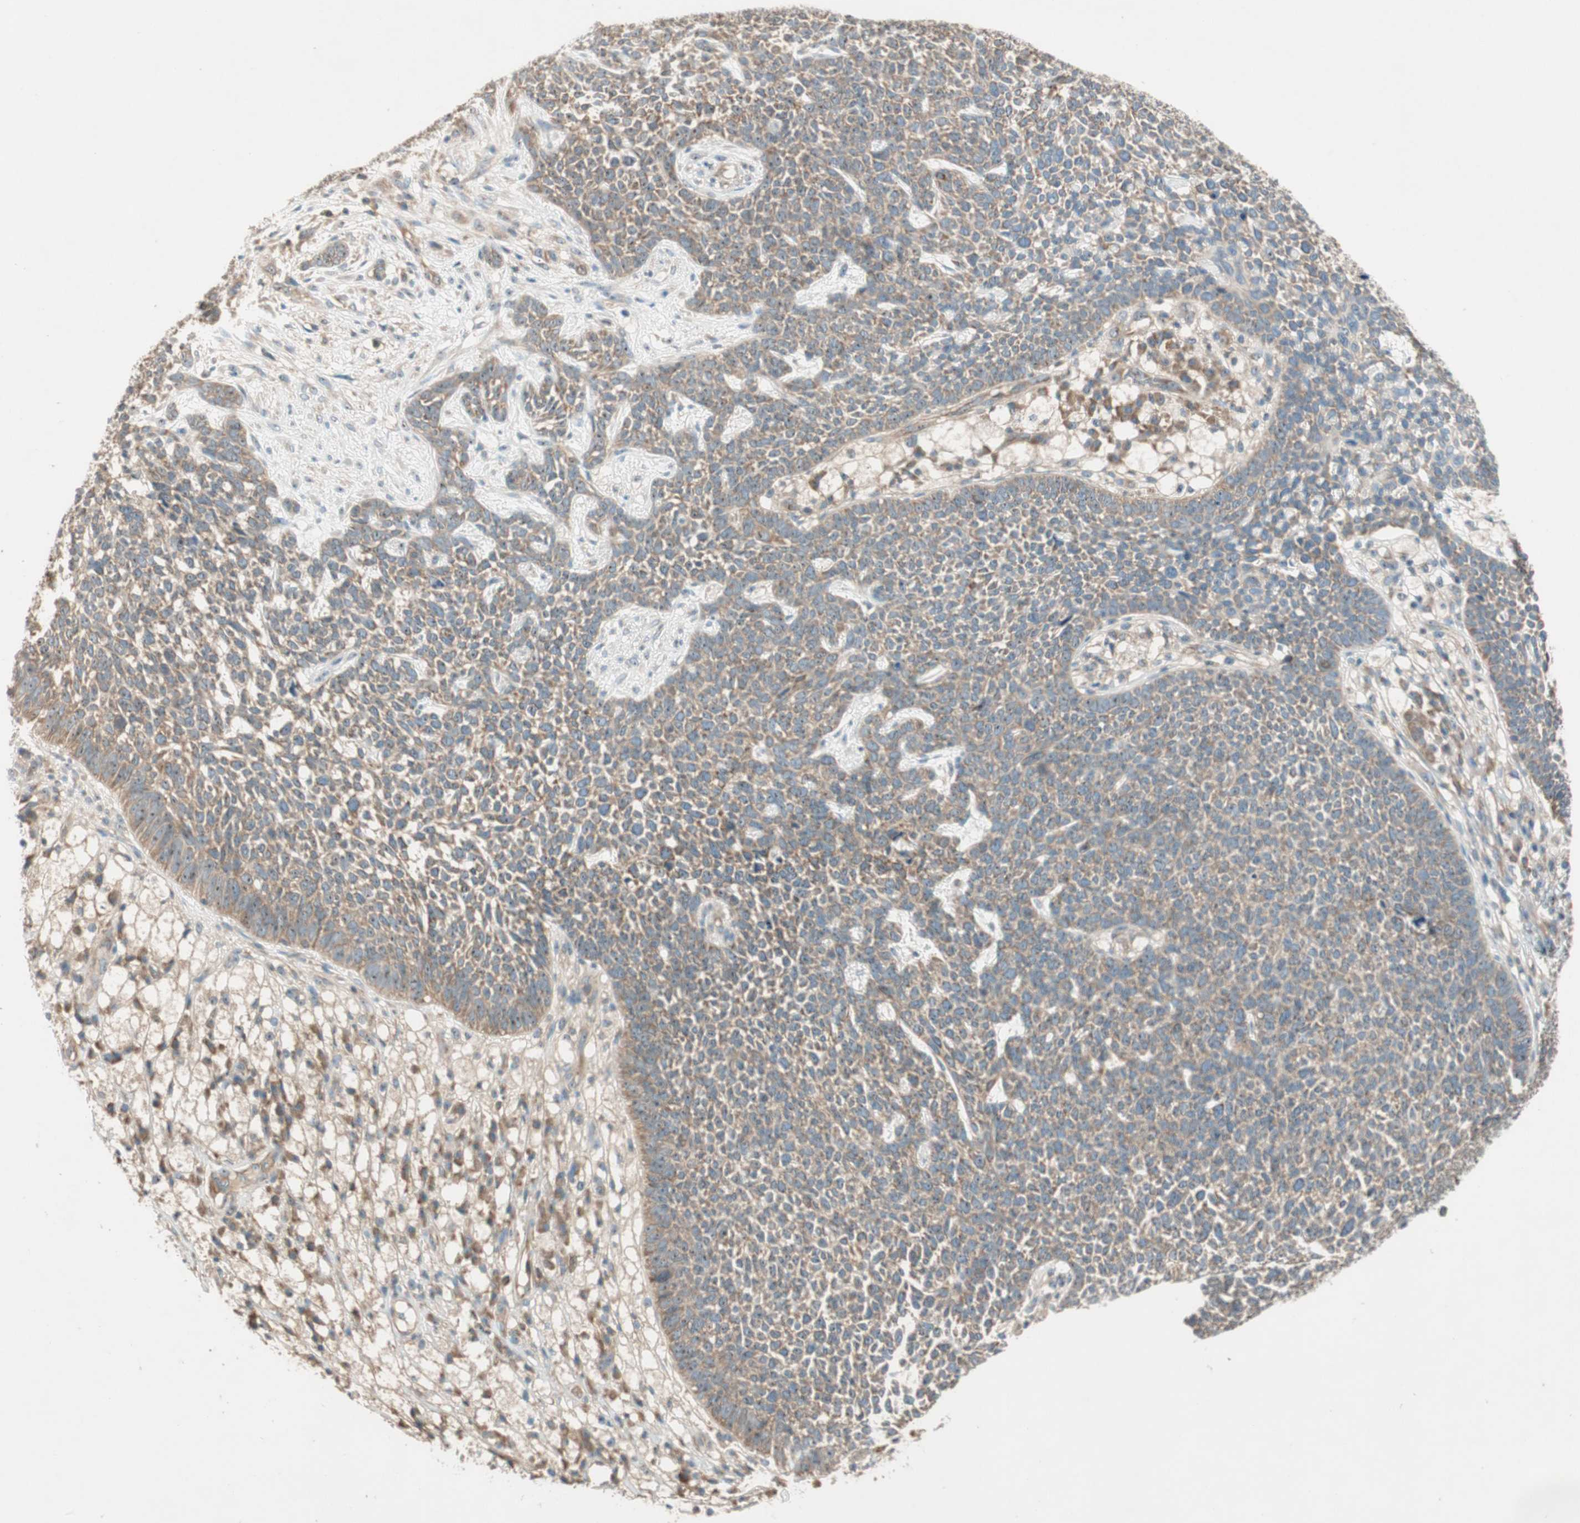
{"staining": {"intensity": "moderate", "quantity": ">75%", "location": "cytoplasmic/membranous"}, "tissue": "skin cancer", "cell_type": "Tumor cells", "image_type": "cancer", "snomed": [{"axis": "morphology", "description": "Basal cell carcinoma"}, {"axis": "topography", "description": "Skin"}], "caption": "Protein staining of basal cell carcinoma (skin) tissue exhibits moderate cytoplasmic/membranous staining in about >75% of tumor cells.", "gene": "CC2D1A", "patient": {"sex": "female", "age": 84}}